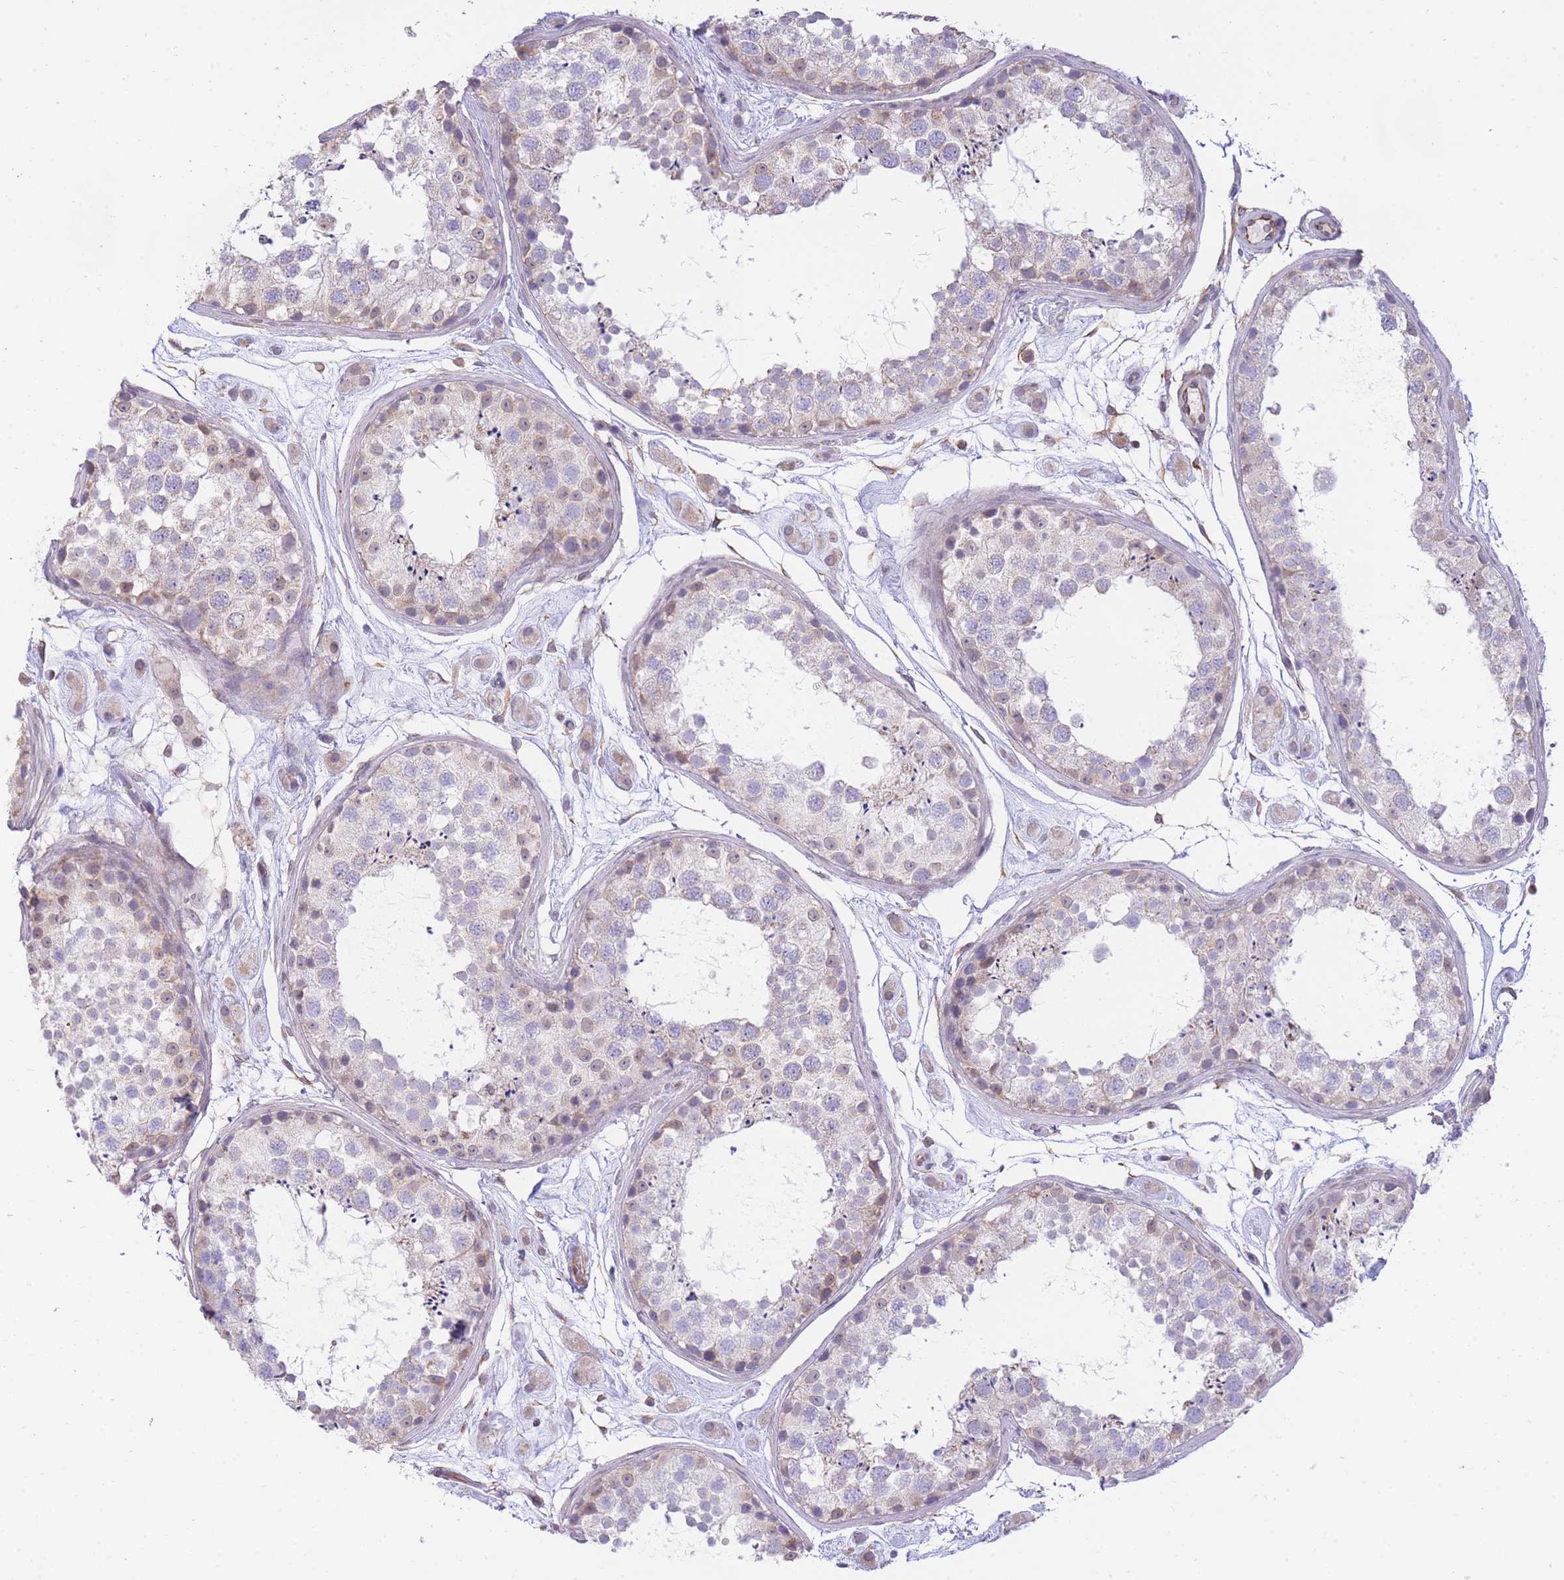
{"staining": {"intensity": "weak", "quantity": "<25%", "location": "cytoplasmic/membranous"}, "tissue": "testis", "cell_type": "Cells in seminiferous ducts", "image_type": "normal", "snomed": [{"axis": "morphology", "description": "Normal tissue, NOS"}, {"axis": "topography", "description": "Testis"}], "caption": "This image is of unremarkable testis stained with IHC to label a protein in brown with the nuclei are counter-stained blue. There is no staining in cells in seminiferous ducts. Brightfield microscopy of immunohistochemistry stained with DAB (brown) and hematoxylin (blue), captured at high magnification.", "gene": "CTBP1", "patient": {"sex": "male", "age": 25}}